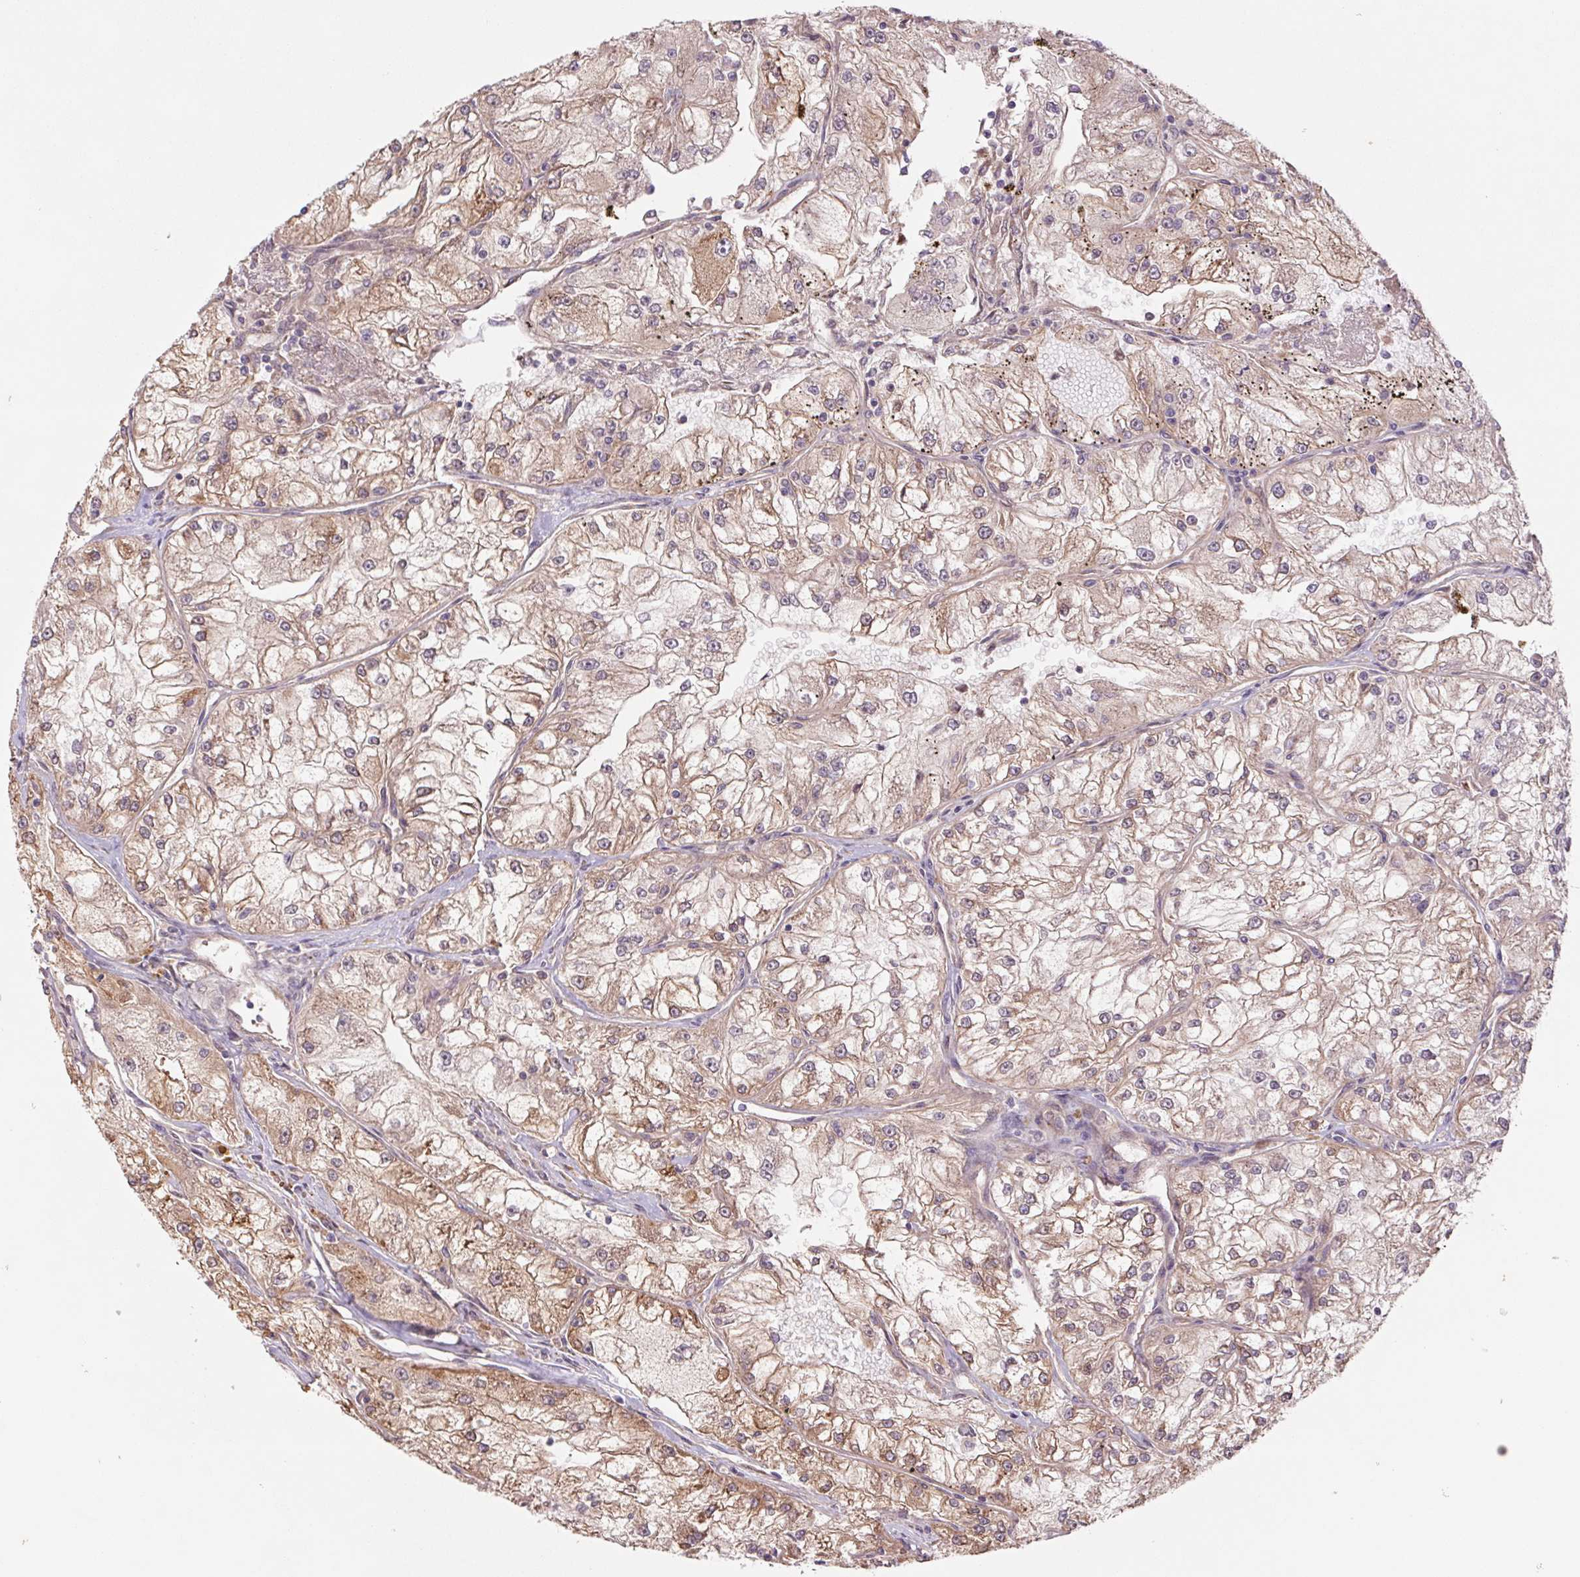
{"staining": {"intensity": "weak", "quantity": ">75%", "location": "cytoplasmic/membranous"}, "tissue": "renal cancer", "cell_type": "Tumor cells", "image_type": "cancer", "snomed": [{"axis": "morphology", "description": "Adenocarcinoma, NOS"}, {"axis": "topography", "description": "Kidney"}], "caption": "Immunohistochemistry (IHC) photomicrograph of neoplastic tissue: human renal adenocarcinoma stained using immunohistochemistry (IHC) displays low levels of weak protein expression localized specifically in the cytoplasmic/membranous of tumor cells, appearing as a cytoplasmic/membranous brown color.", "gene": "RRM1", "patient": {"sex": "female", "age": 72}}